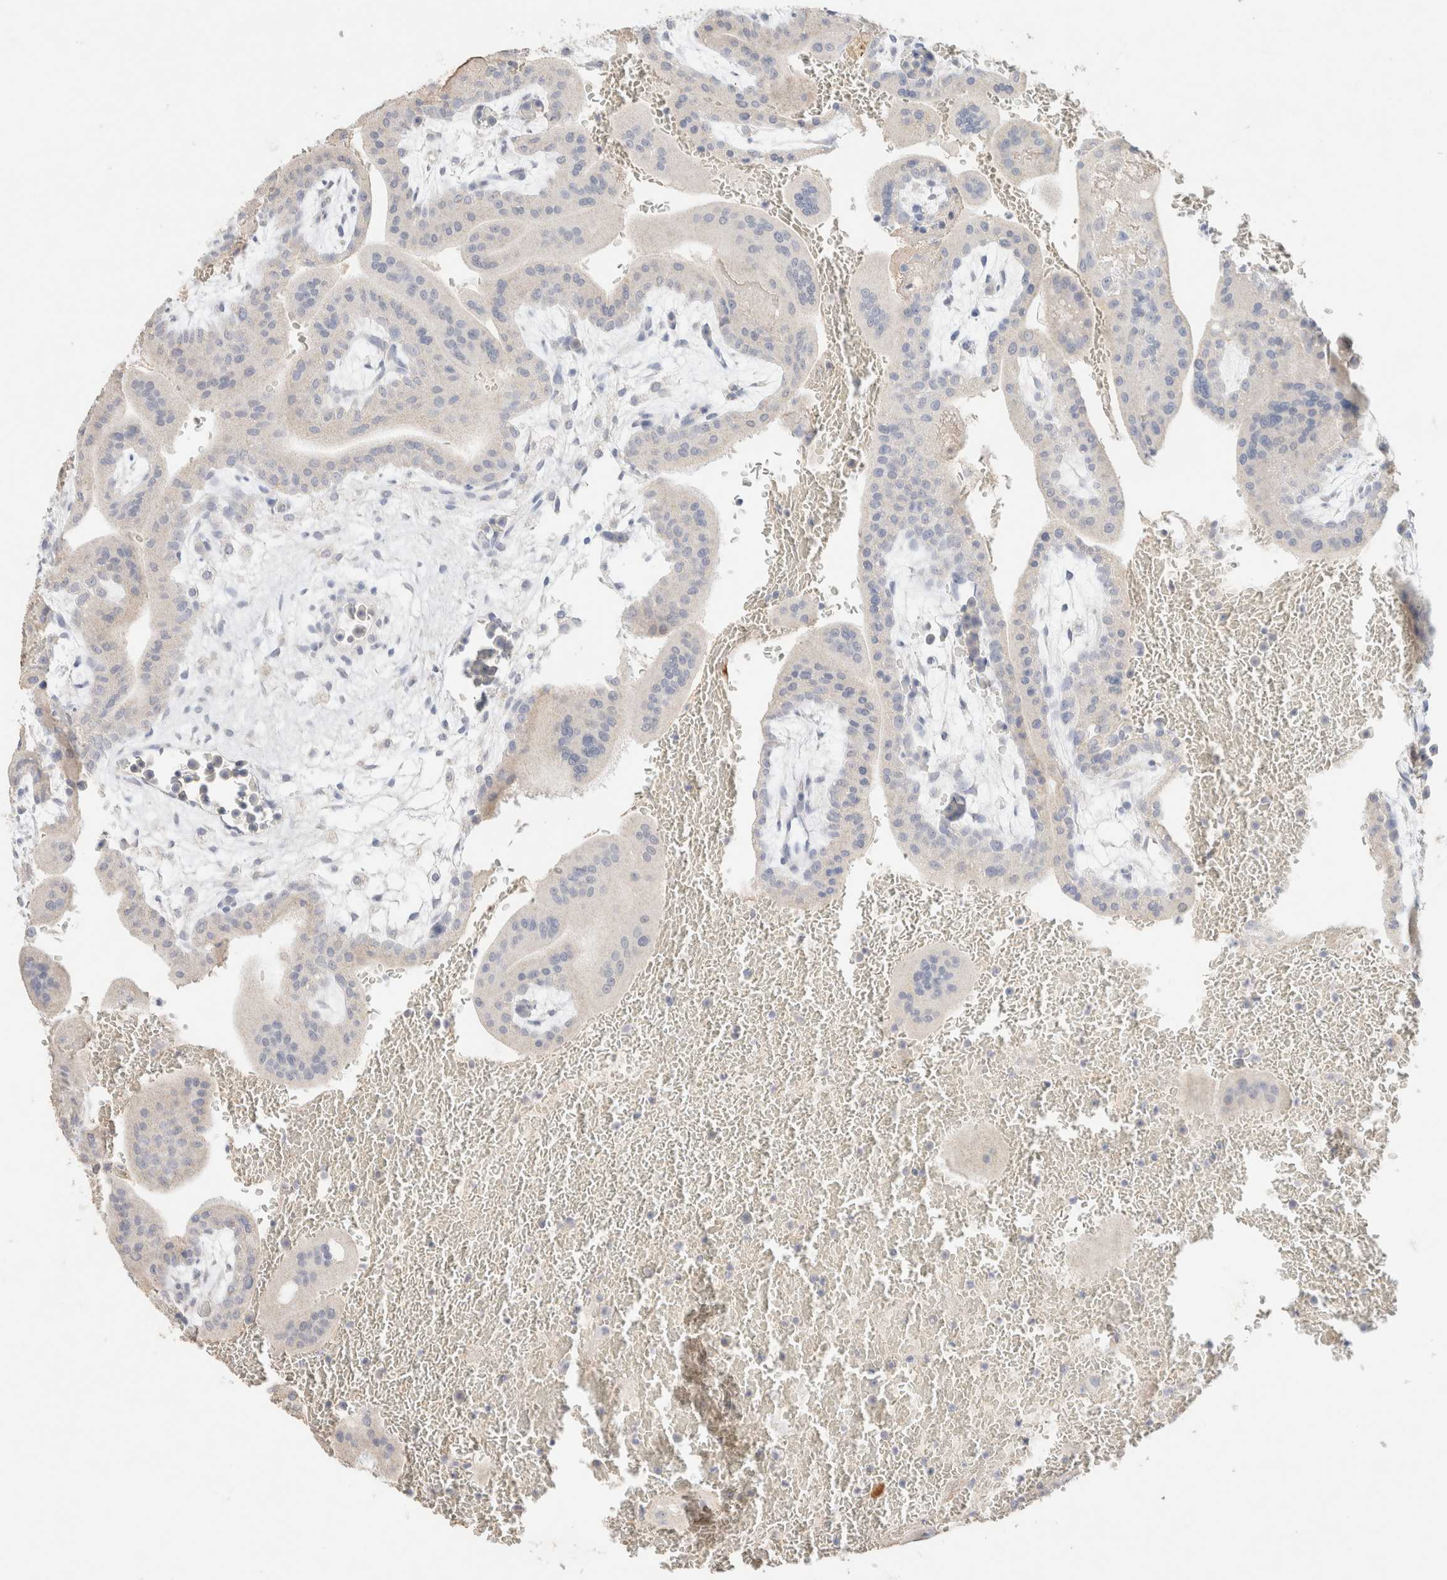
{"staining": {"intensity": "negative", "quantity": "none", "location": "none"}, "tissue": "placenta", "cell_type": "Trophoblastic cells", "image_type": "normal", "snomed": [{"axis": "morphology", "description": "Normal tissue, NOS"}, {"axis": "topography", "description": "Placenta"}], "caption": "An immunohistochemistry photomicrograph of benign placenta is shown. There is no staining in trophoblastic cells of placenta.", "gene": "CA12", "patient": {"sex": "female", "age": 35}}